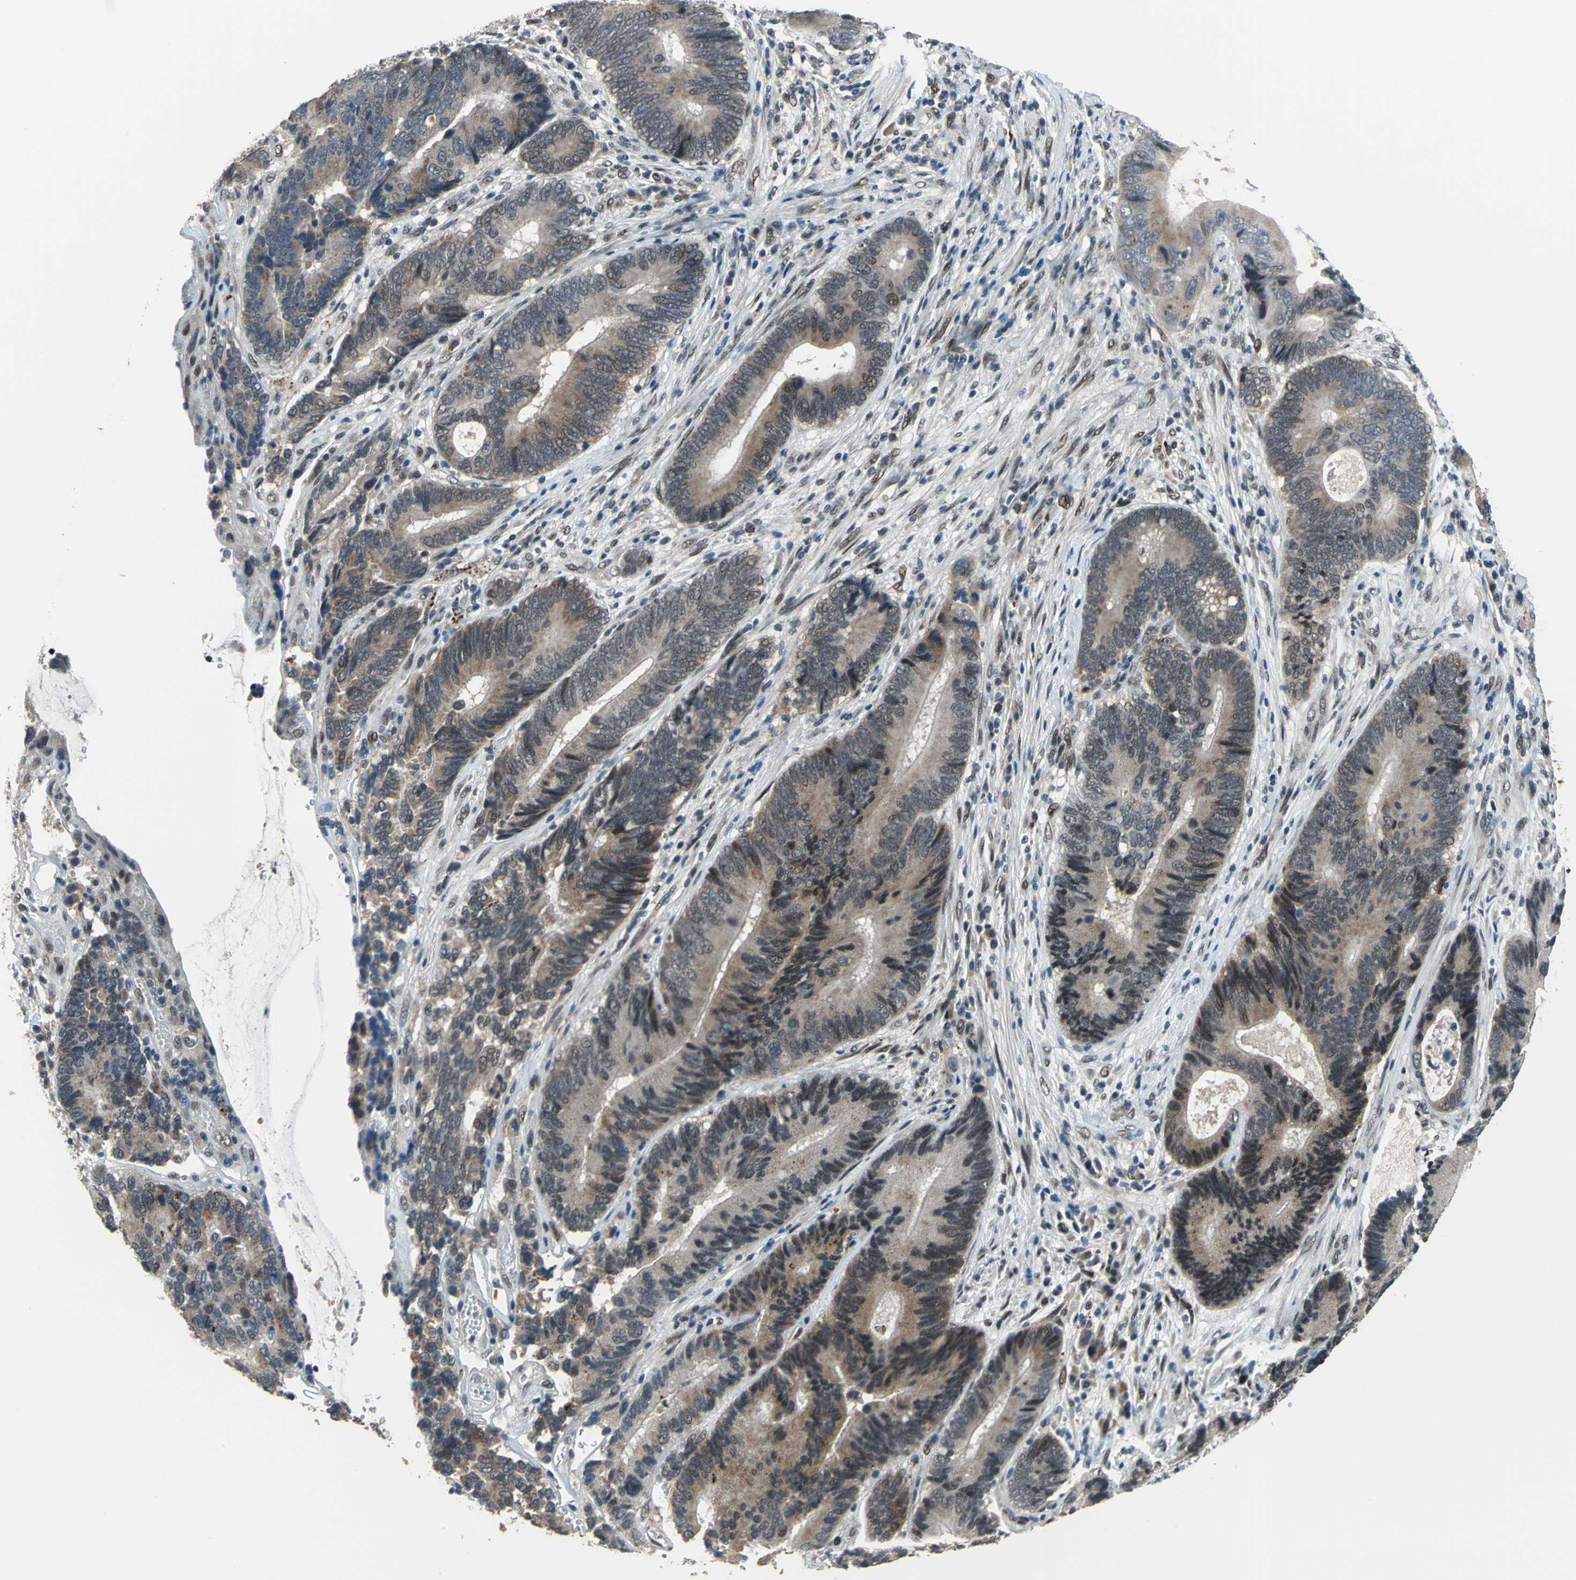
{"staining": {"intensity": "weak", "quantity": "25%-75%", "location": "cytoplasmic/membranous,nuclear"}, "tissue": "colorectal cancer", "cell_type": "Tumor cells", "image_type": "cancer", "snomed": [{"axis": "morphology", "description": "Adenocarcinoma, NOS"}, {"axis": "topography", "description": "Colon"}], "caption": "DAB (3,3'-diaminobenzidine) immunohistochemical staining of human colorectal cancer (adenocarcinoma) exhibits weak cytoplasmic/membranous and nuclear protein positivity in about 25%-75% of tumor cells.", "gene": "ELF2", "patient": {"sex": "female", "age": 78}}